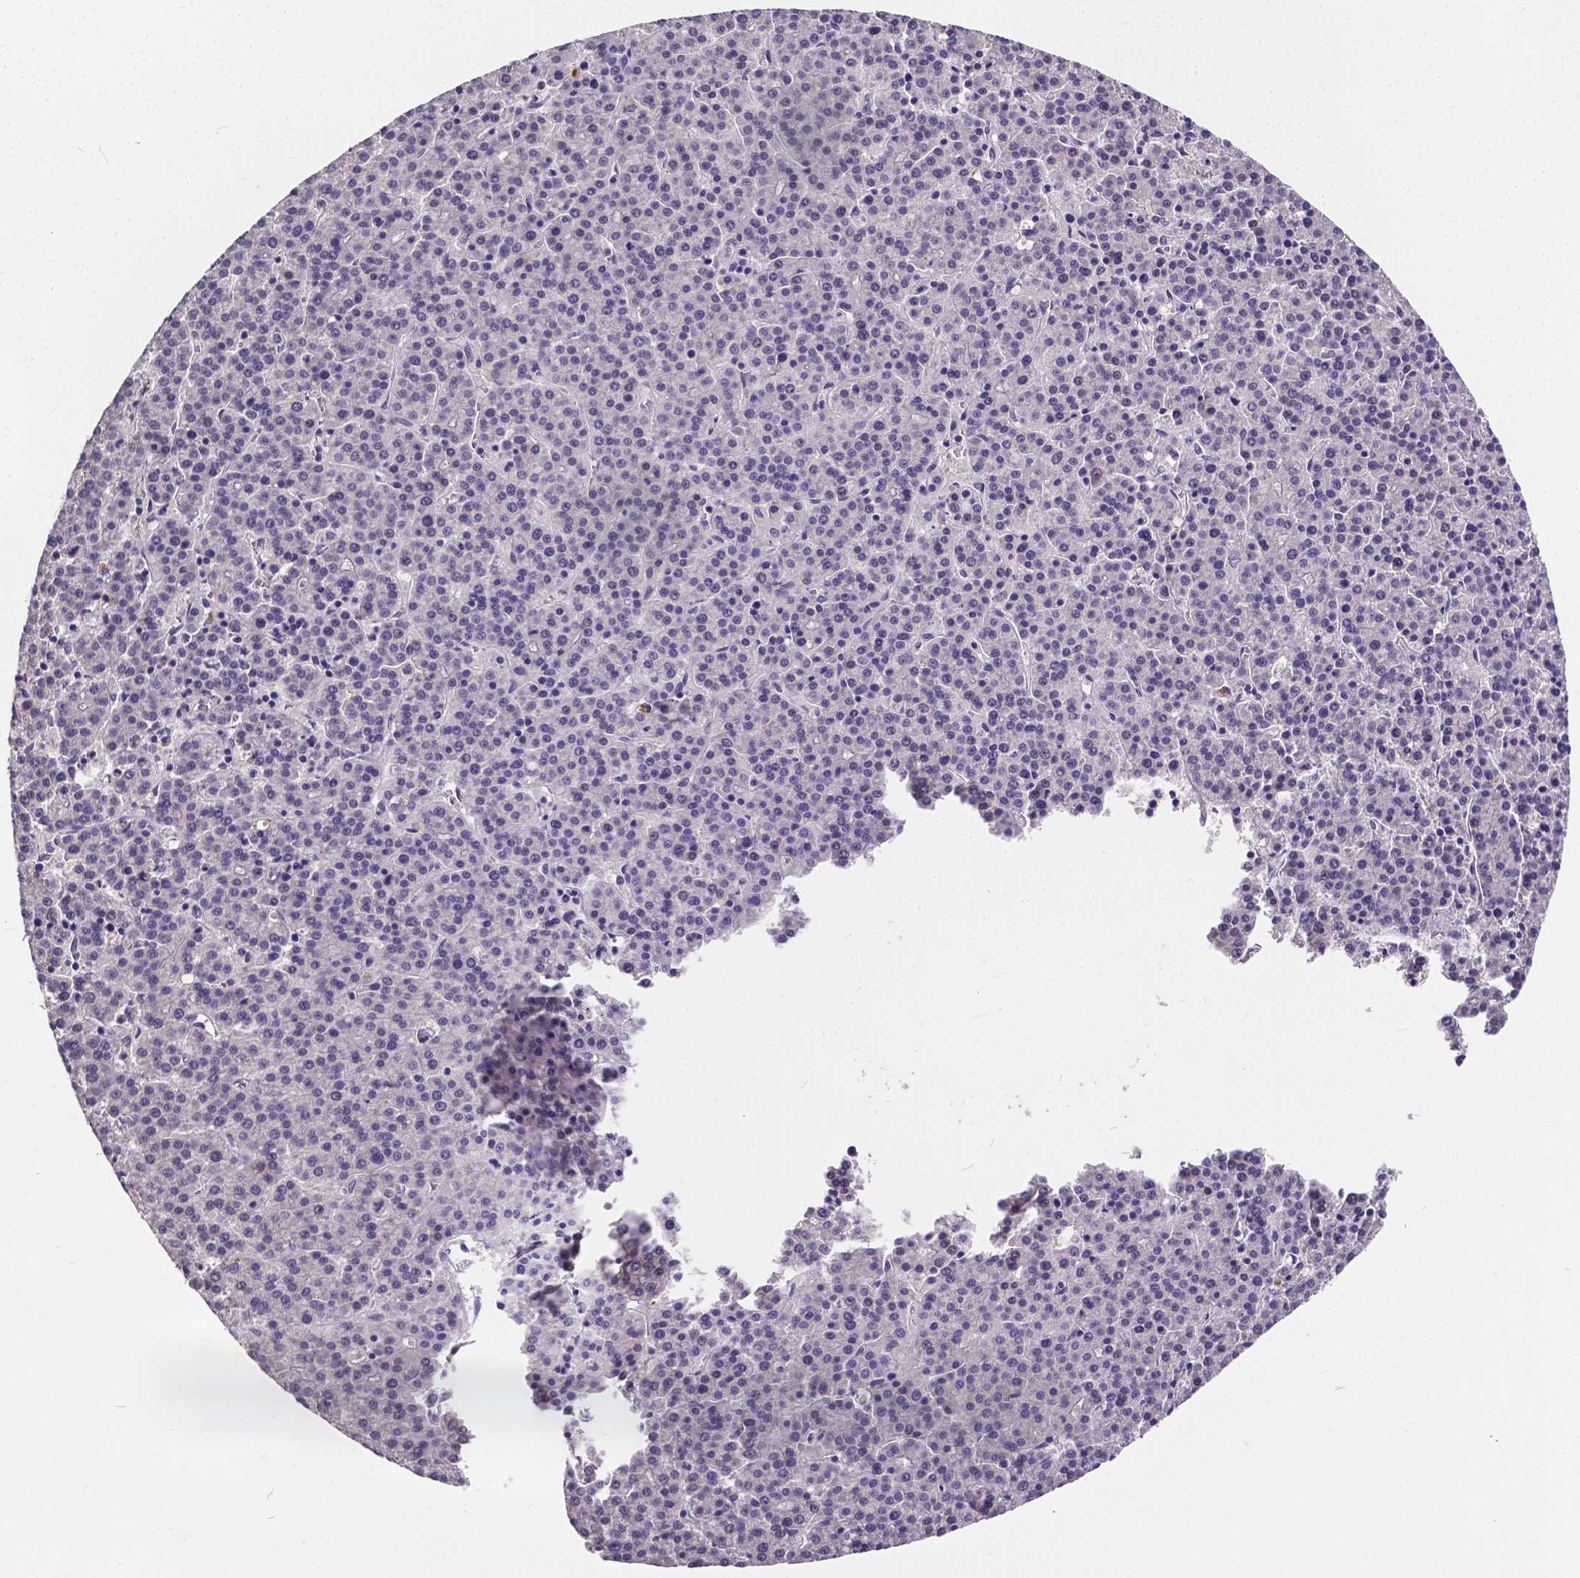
{"staining": {"intensity": "negative", "quantity": "none", "location": "none"}, "tissue": "liver cancer", "cell_type": "Tumor cells", "image_type": "cancer", "snomed": [{"axis": "morphology", "description": "Carcinoma, Hepatocellular, NOS"}, {"axis": "topography", "description": "Liver"}], "caption": "IHC photomicrograph of human liver hepatocellular carcinoma stained for a protein (brown), which shows no staining in tumor cells. (Stains: DAB (3,3'-diaminobenzidine) immunohistochemistry (IHC) with hematoxylin counter stain, Microscopy: brightfield microscopy at high magnification).", "gene": "CTNNA2", "patient": {"sex": "female", "age": 58}}